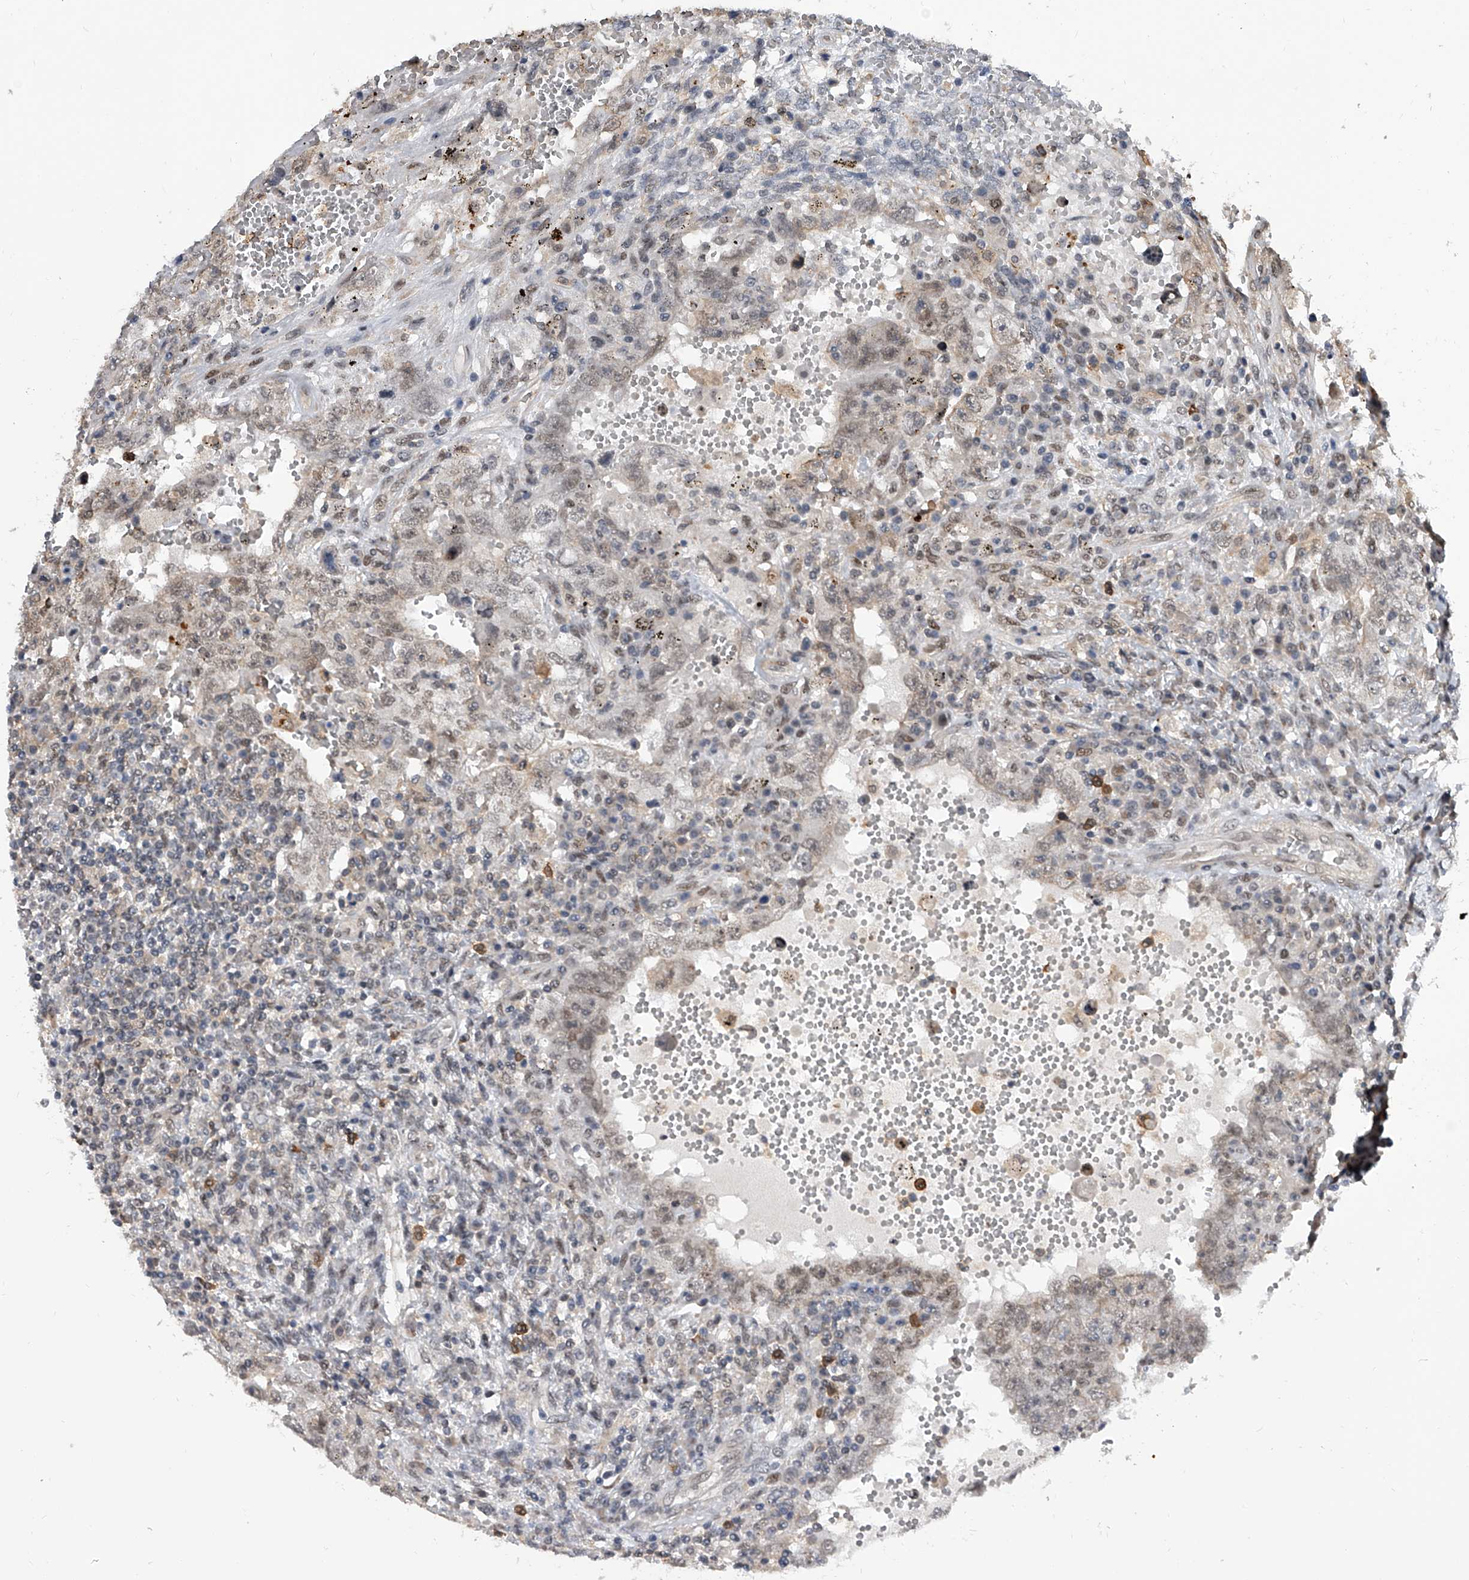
{"staining": {"intensity": "weak", "quantity": "25%-75%", "location": "nuclear"}, "tissue": "testis cancer", "cell_type": "Tumor cells", "image_type": "cancer", "snomed": [{"axis": "morphology", "description": "Carcinoma, Embryonal, NOS"}, {"axis": "topography", "description": "Testis"}], "caption": "Weak nuclear expression is present in approximately 25%-75% of tumor cells in testis cancer.", "gene": "BHLHE23", "patient": {"sex": "male", "age": 26}}